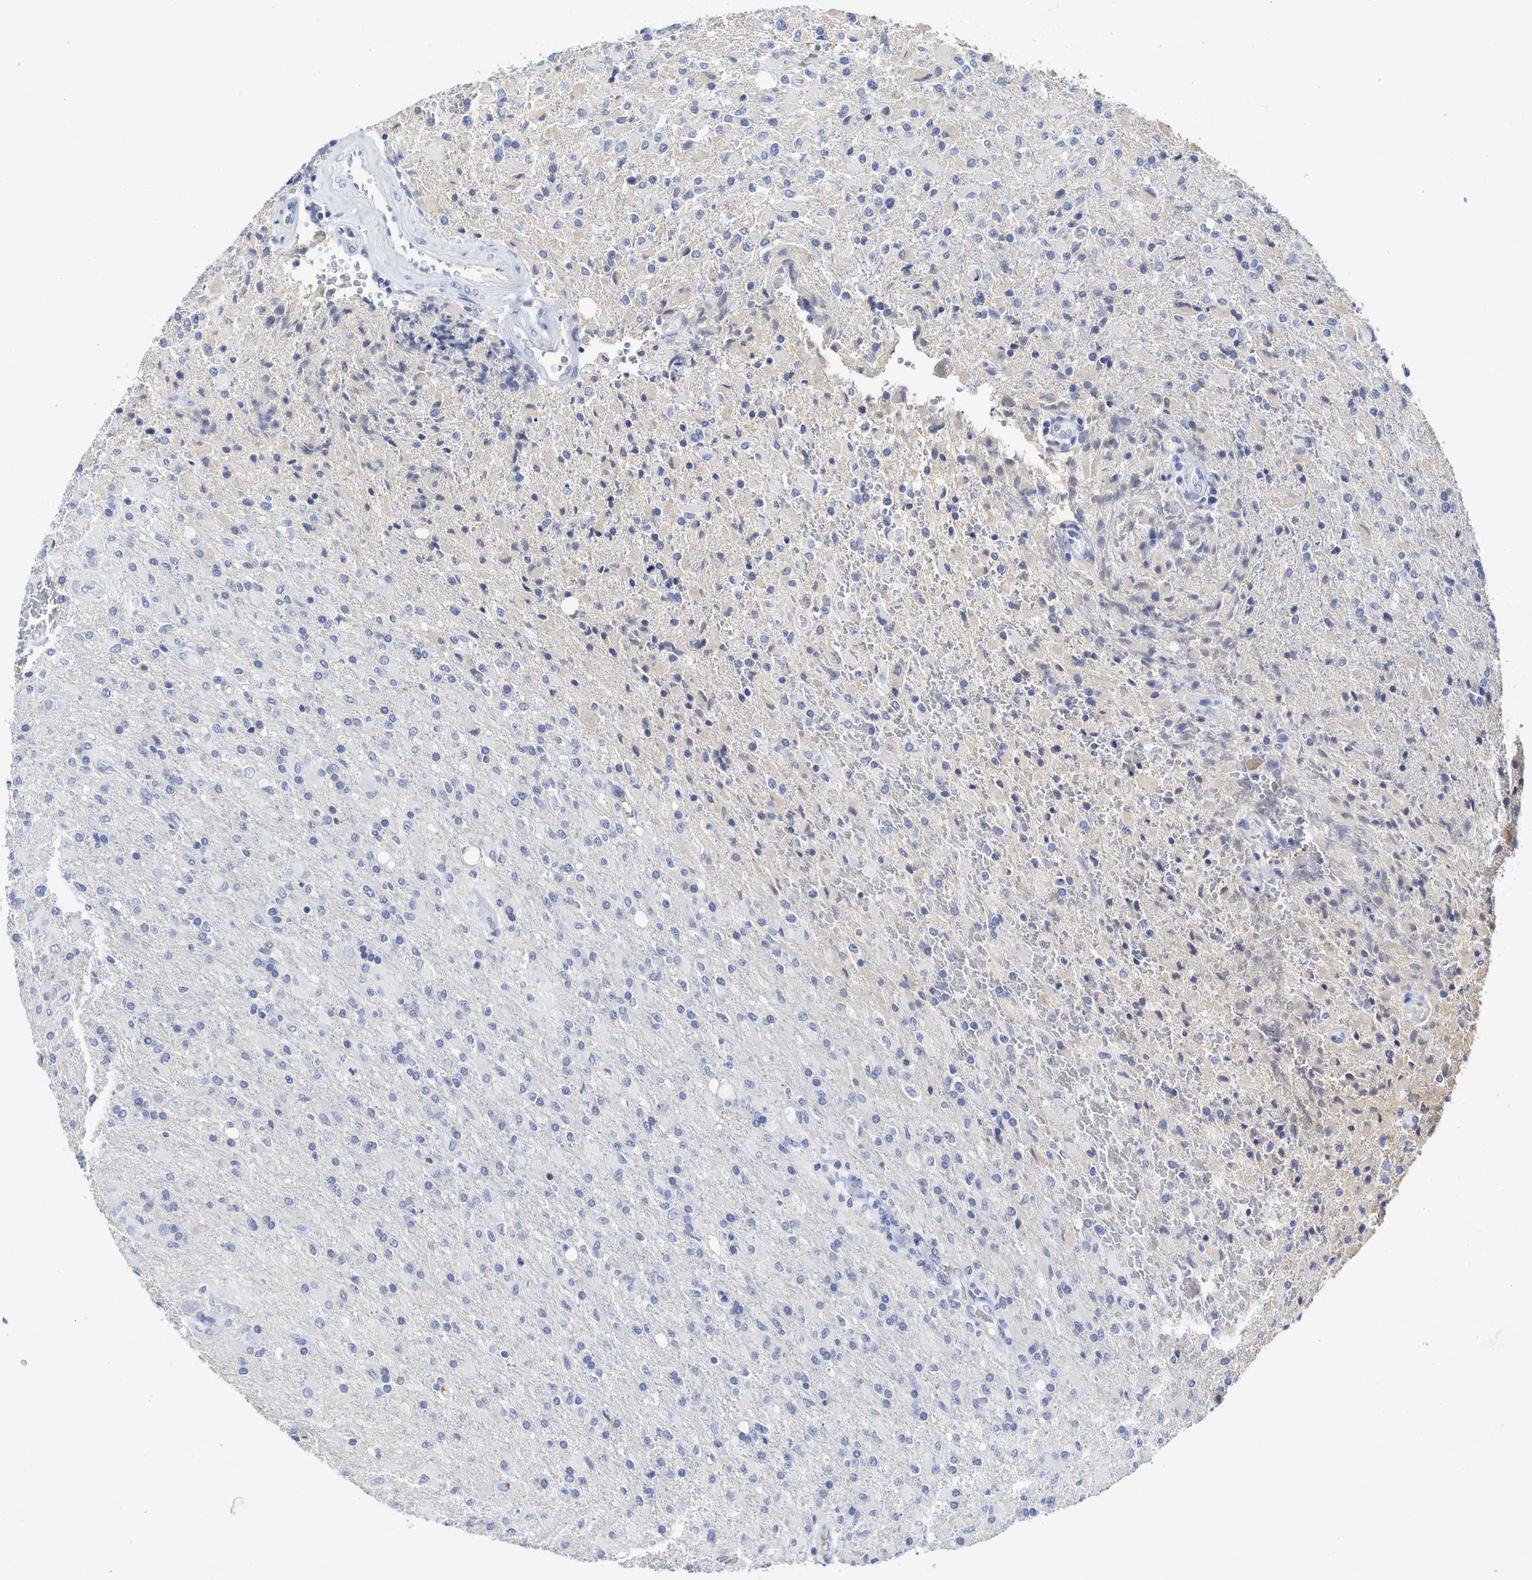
{"staining": {"intensity": "negative", "quantity": "none", "location": "none"}, "tissue": "glioma", "cell_type": "Tumor cells", "image_type": "cancer", "snomed": [{"axis": "morphology", "description": "Glioma, malignant, High grade"}, {"axis": "topography", "description": "Brain"}], "caption": "High-grade glioma (malignant) stained for a protein using IHC reveals no expression tumor cells.", "gene": "C2", "patient": {"sex": "male", "age": 71}}